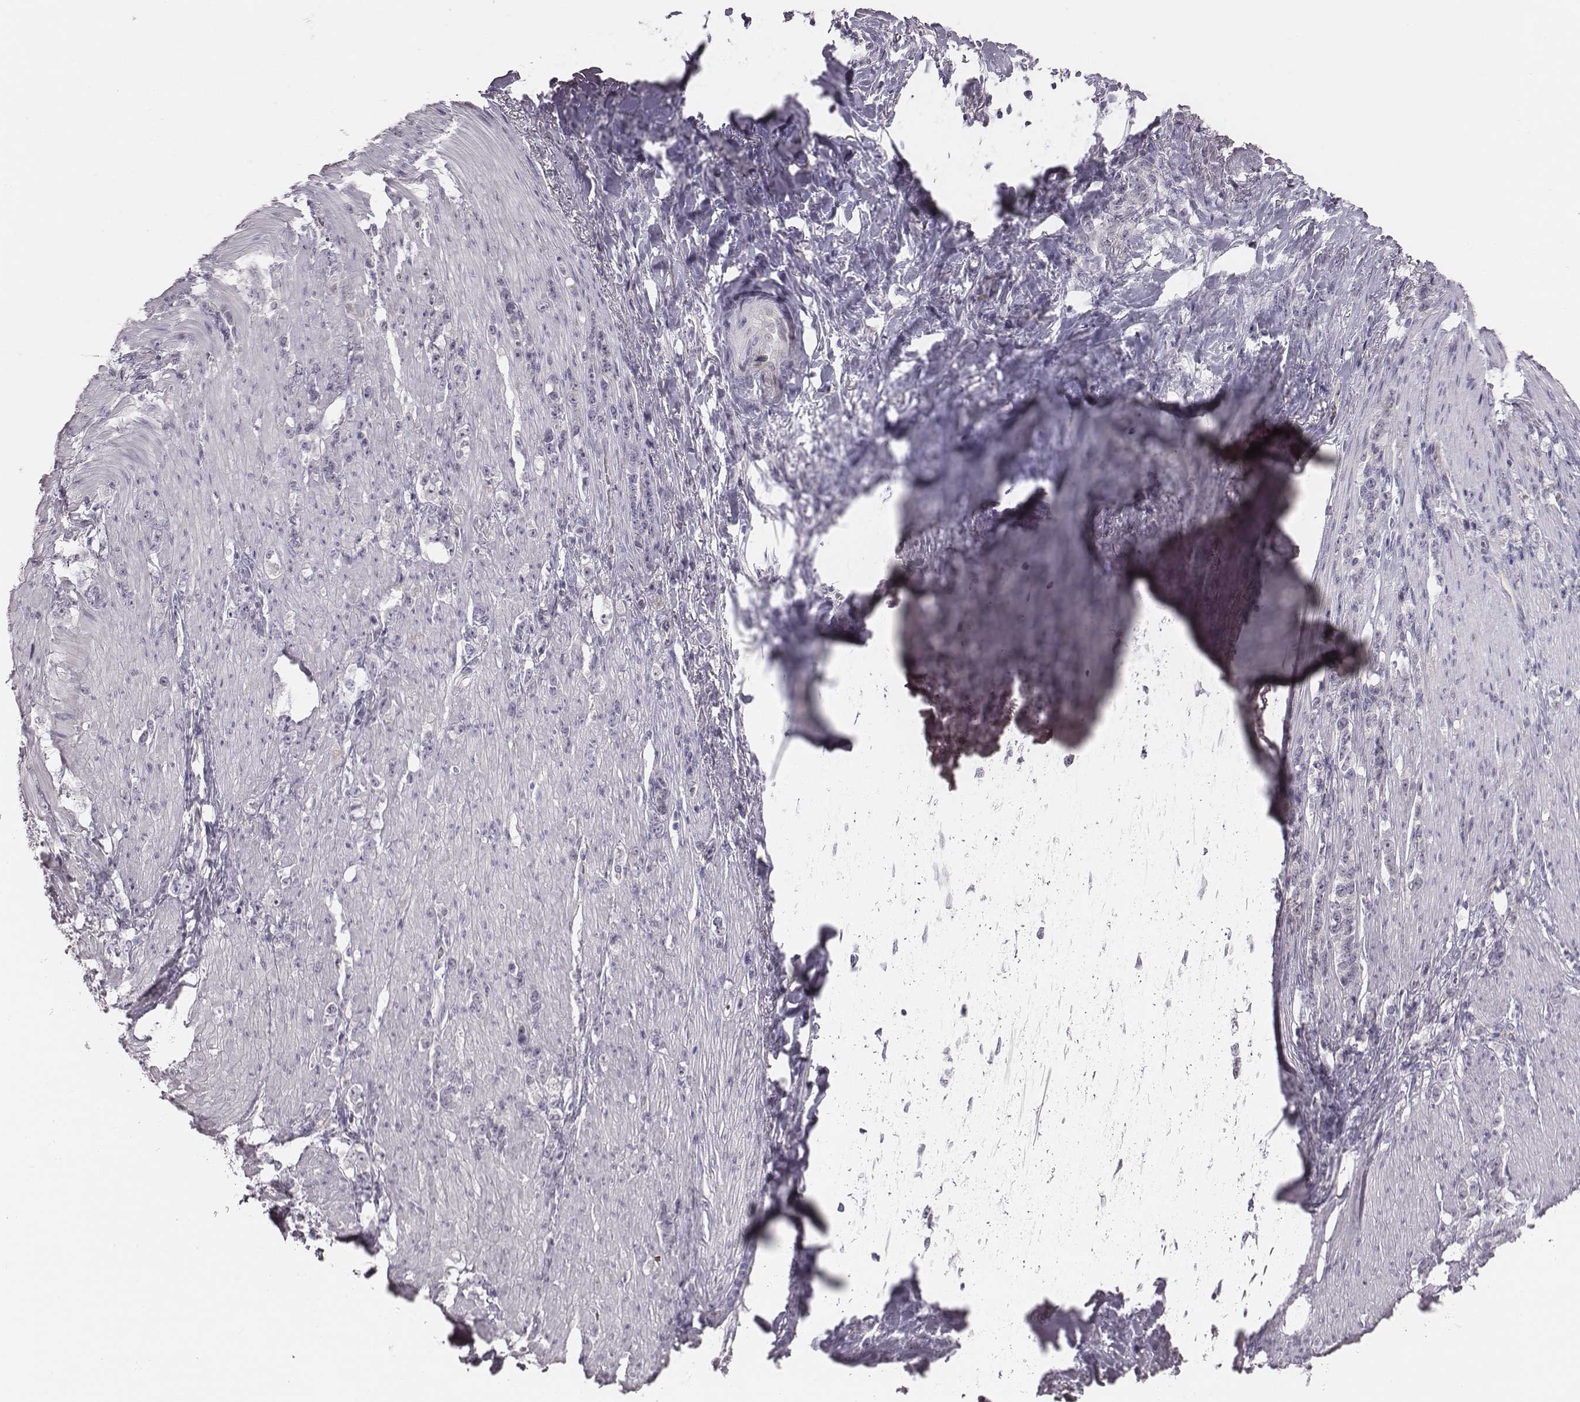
{"staining": {"intensity": "negative", "quantity": "none", "location": "none"}, "tissue": "stomach cancer", "cell_type": "Tumor cells", "image_type": "cancer", "snomed": [{"axis": "morphology", "description": "Adenocarcinoma, NOS"}, {"axis": "topography", "description": "Stomach, lower"}], "caption": "Photomicrograph shows no protein expression in tumor cells of stomach adenocarcinoma tissue.", "gene": "CACNG4", "patient": {"sex": "male", "age": 88}}